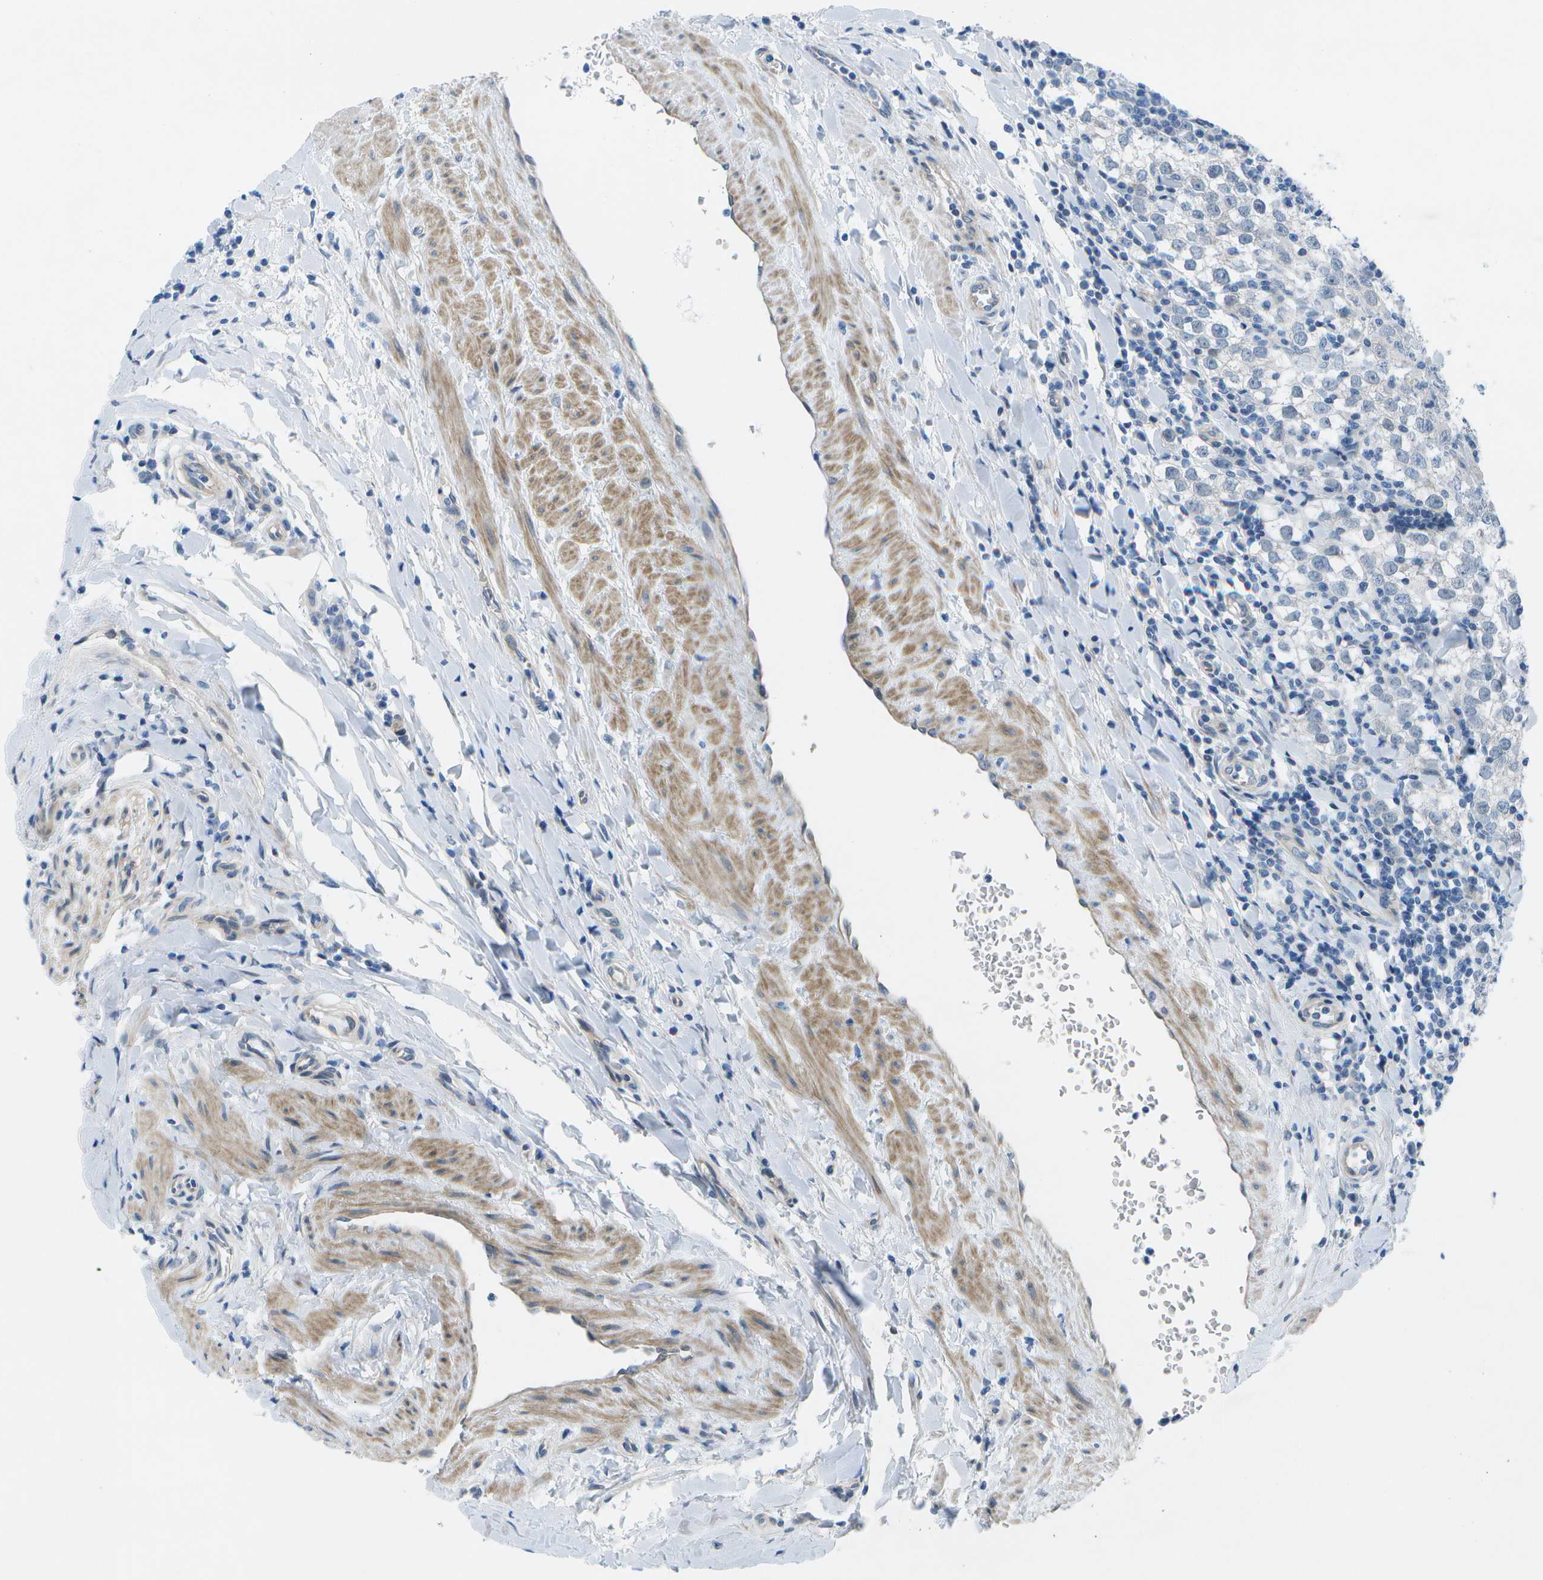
{"staining": {"intensity": "negative", "quantity": "none", "location": "none"}, "tissue": "testis cancer", "cell_type": "Tumor cells", "image_type": "cancer", "snomed": [{"axis": "morphology", "description": "Seminoma, NOS"}, {"axis": "morphology", "description": "Carcinoma, Embryonal, NOS"}, {"axis": "topography", "description": "Testis"}], "caption": "This is a photomicrograph of immunohistochemistry (IHC) staining of testis cancer (seminoma), which shows no staining in tumor cells.", "gene": "SORBS3", "patient": {"sex": "male", "age": 36}}